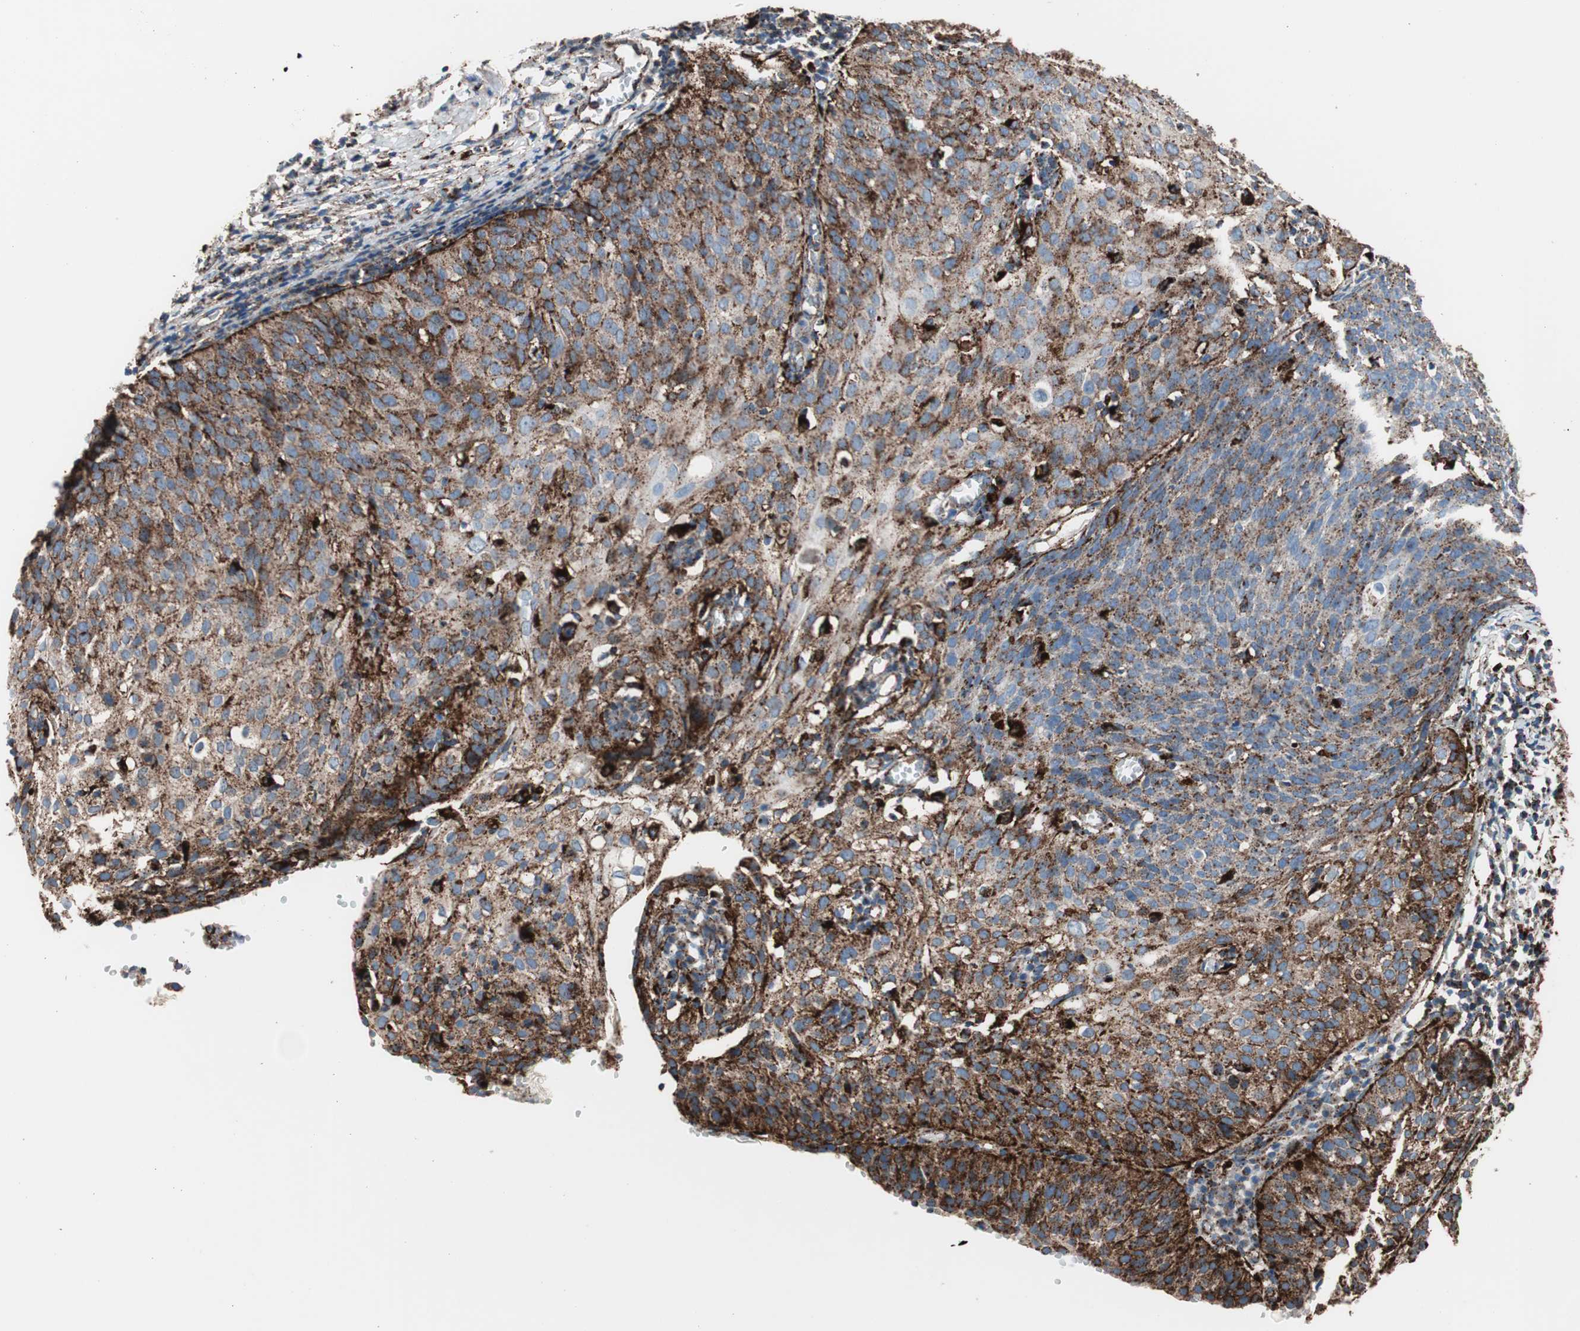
{"staining": {"intensity": "strong", "quantity": ">75%", "location": "cytoplasmic/membranous"}, "tissue": "cervical cancer", "cell_type": "Tumor cells", "image_type": "cancer", "snomed": [{"axis": "morphology", "description": "Squamous cell carcinoma, NOS"}, {"axis": "topography", "description": "Cervix"}], "caption": "Immunohistochemistry (IHC) photomicrograph of cervical cancer stained for a protein (brown), which exhibits high levels of strong cytoplasmic/membranous staining in about >75% of tumor cells.", "gene": "LAMP1", "patient": {"sex": "female", "age": 38}}